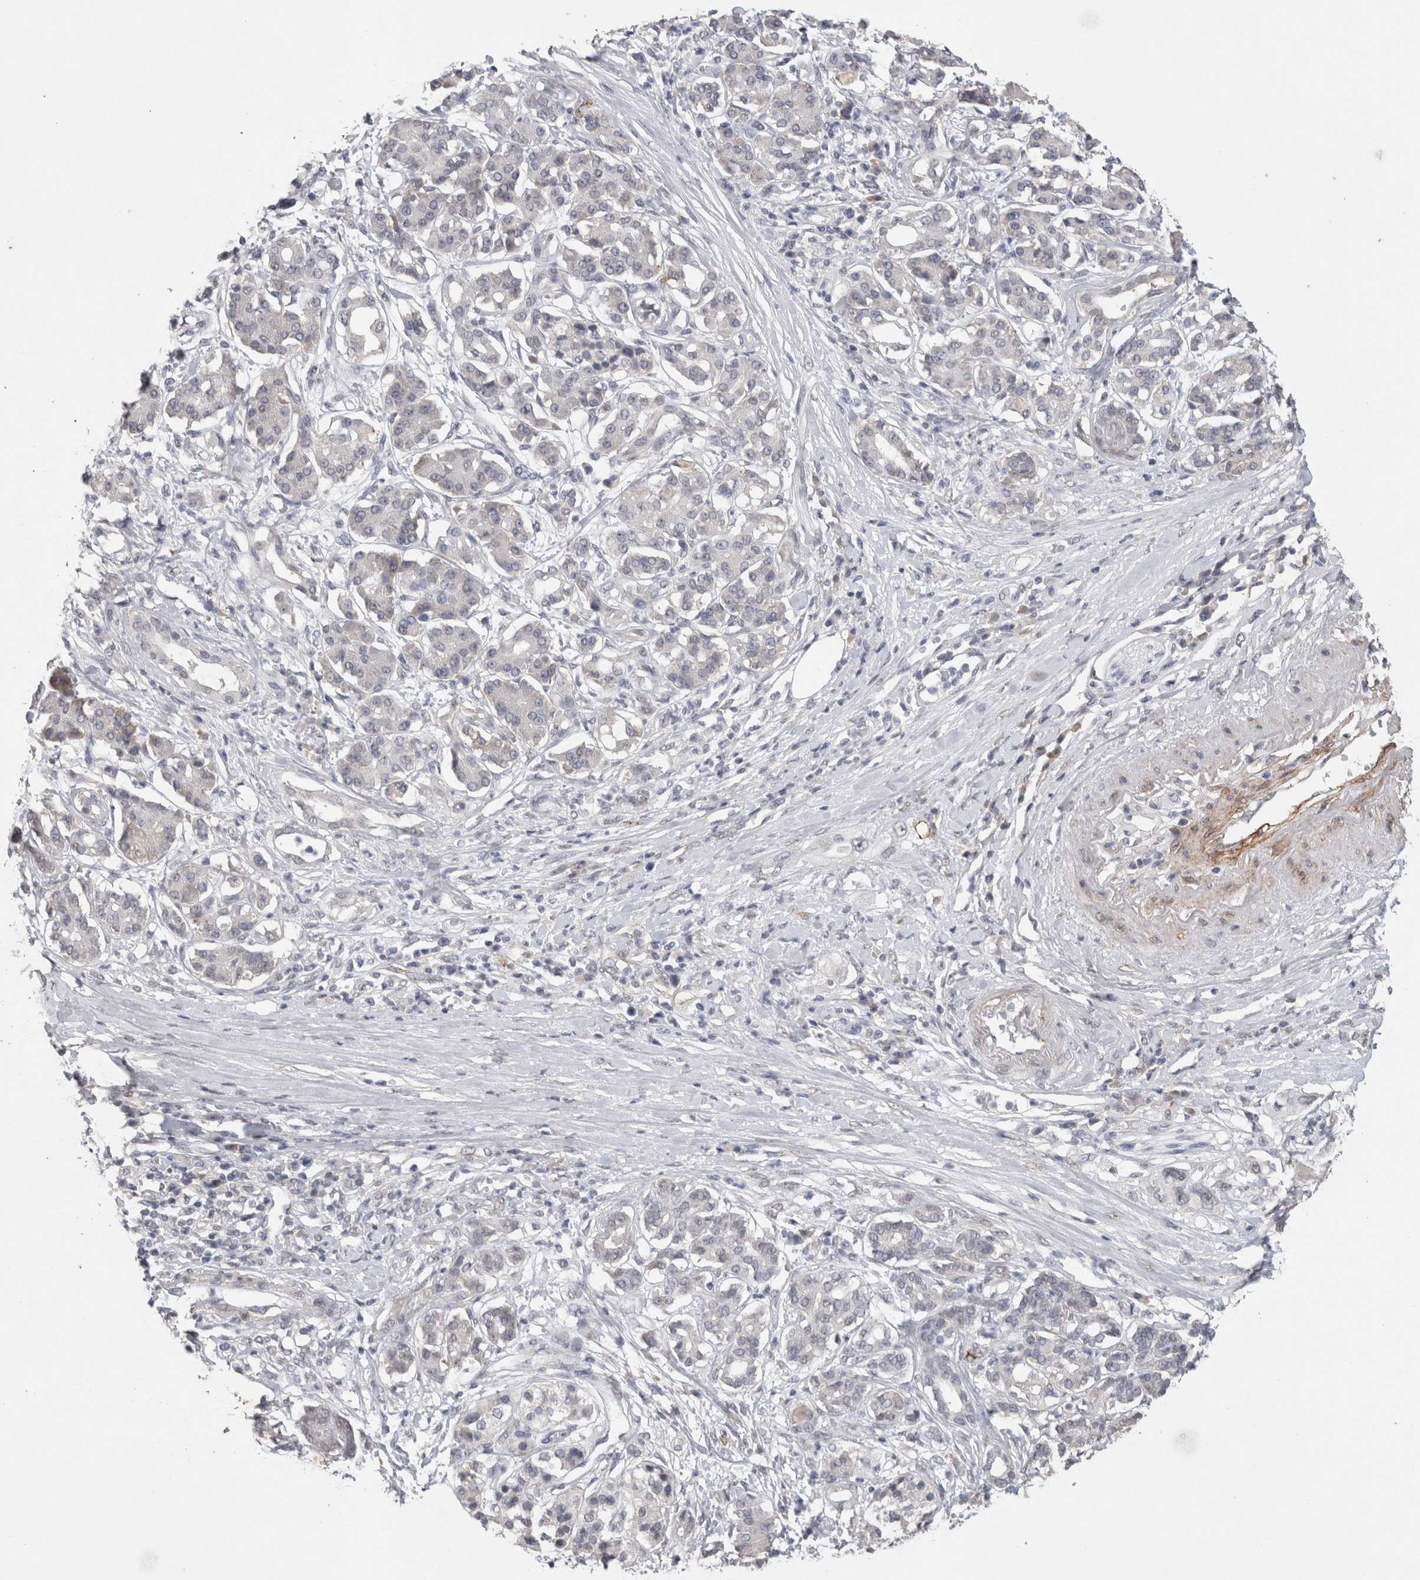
{"staining": {"intensity": "negative", "quantity": "none", "location": "none"}, "tissue": "pancreatic cancer", "cell_type": "Tumor cells", "image_type": "cancer", "snomed": [{"axis": "morphology", "description": "Adenocarcinoma, NOS"}, {"axis": "topography", "description": "Pancreas"}], "caption": "DAB (3,3'-diaminobenzidine) immunohistochemical staining of adenocarcinoma (pancreatic) demonstrates no significant expression in tumor cells.", "gene": "CDH13", "patient": {"sex": "female", "age": 56}}